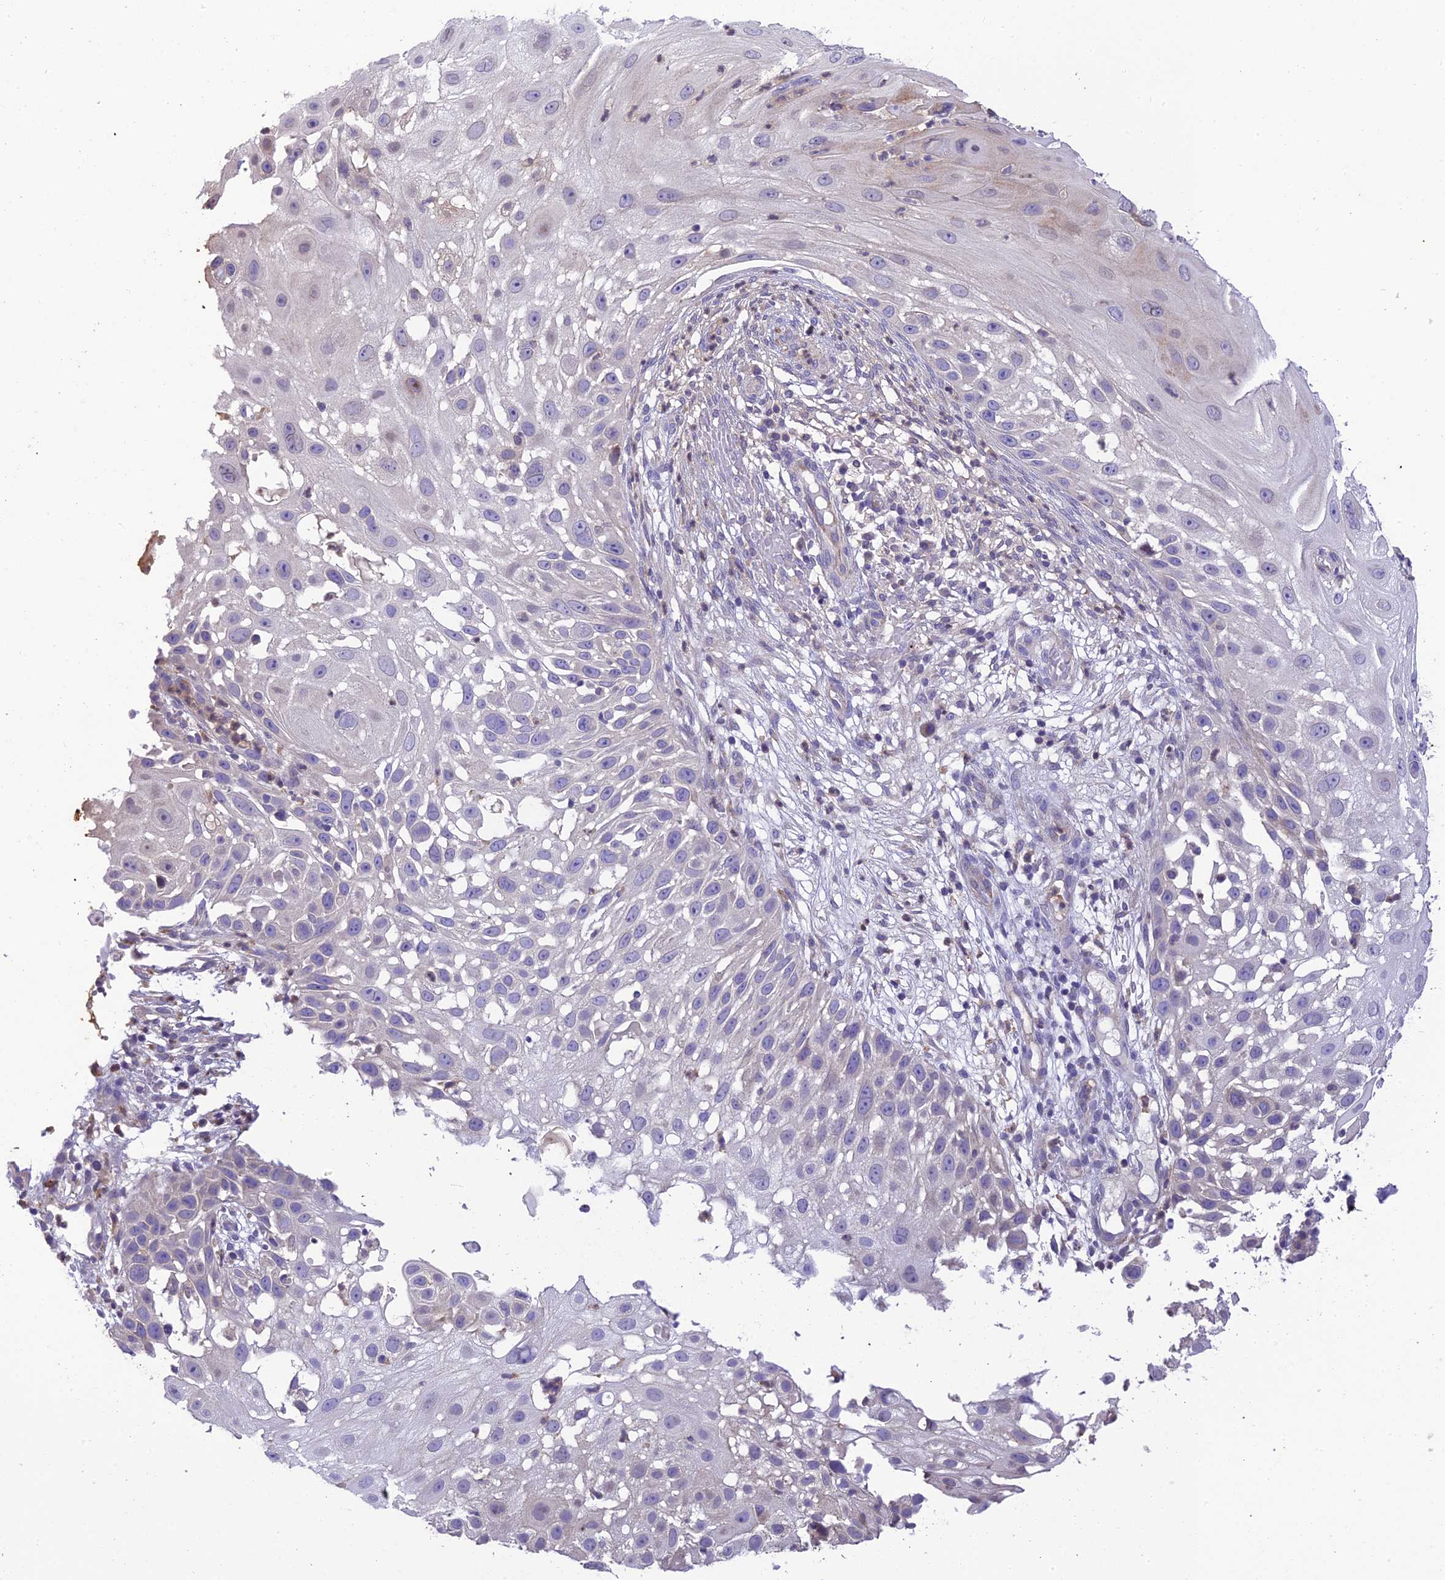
{"staining": {"intensity": "weak", "quantity": "<25%", "location": "cytoplasmic/membranous"}, "tissue": "skin cancer", "cell_type": "Tumor cells", "image_type": "cancer", "snomed": [{"axis": "morphology", "description": "Squamous cell carcinoma, NOS"}, {"axis": "topography", "description": "Skin"}], "caption": "The IHC photomicrograph has no significant staining in tumor cells of squamous cell carcinoma (skin) tissue.", "gene": "BMT2", "patient": {"sex": "female", "age": 44}}